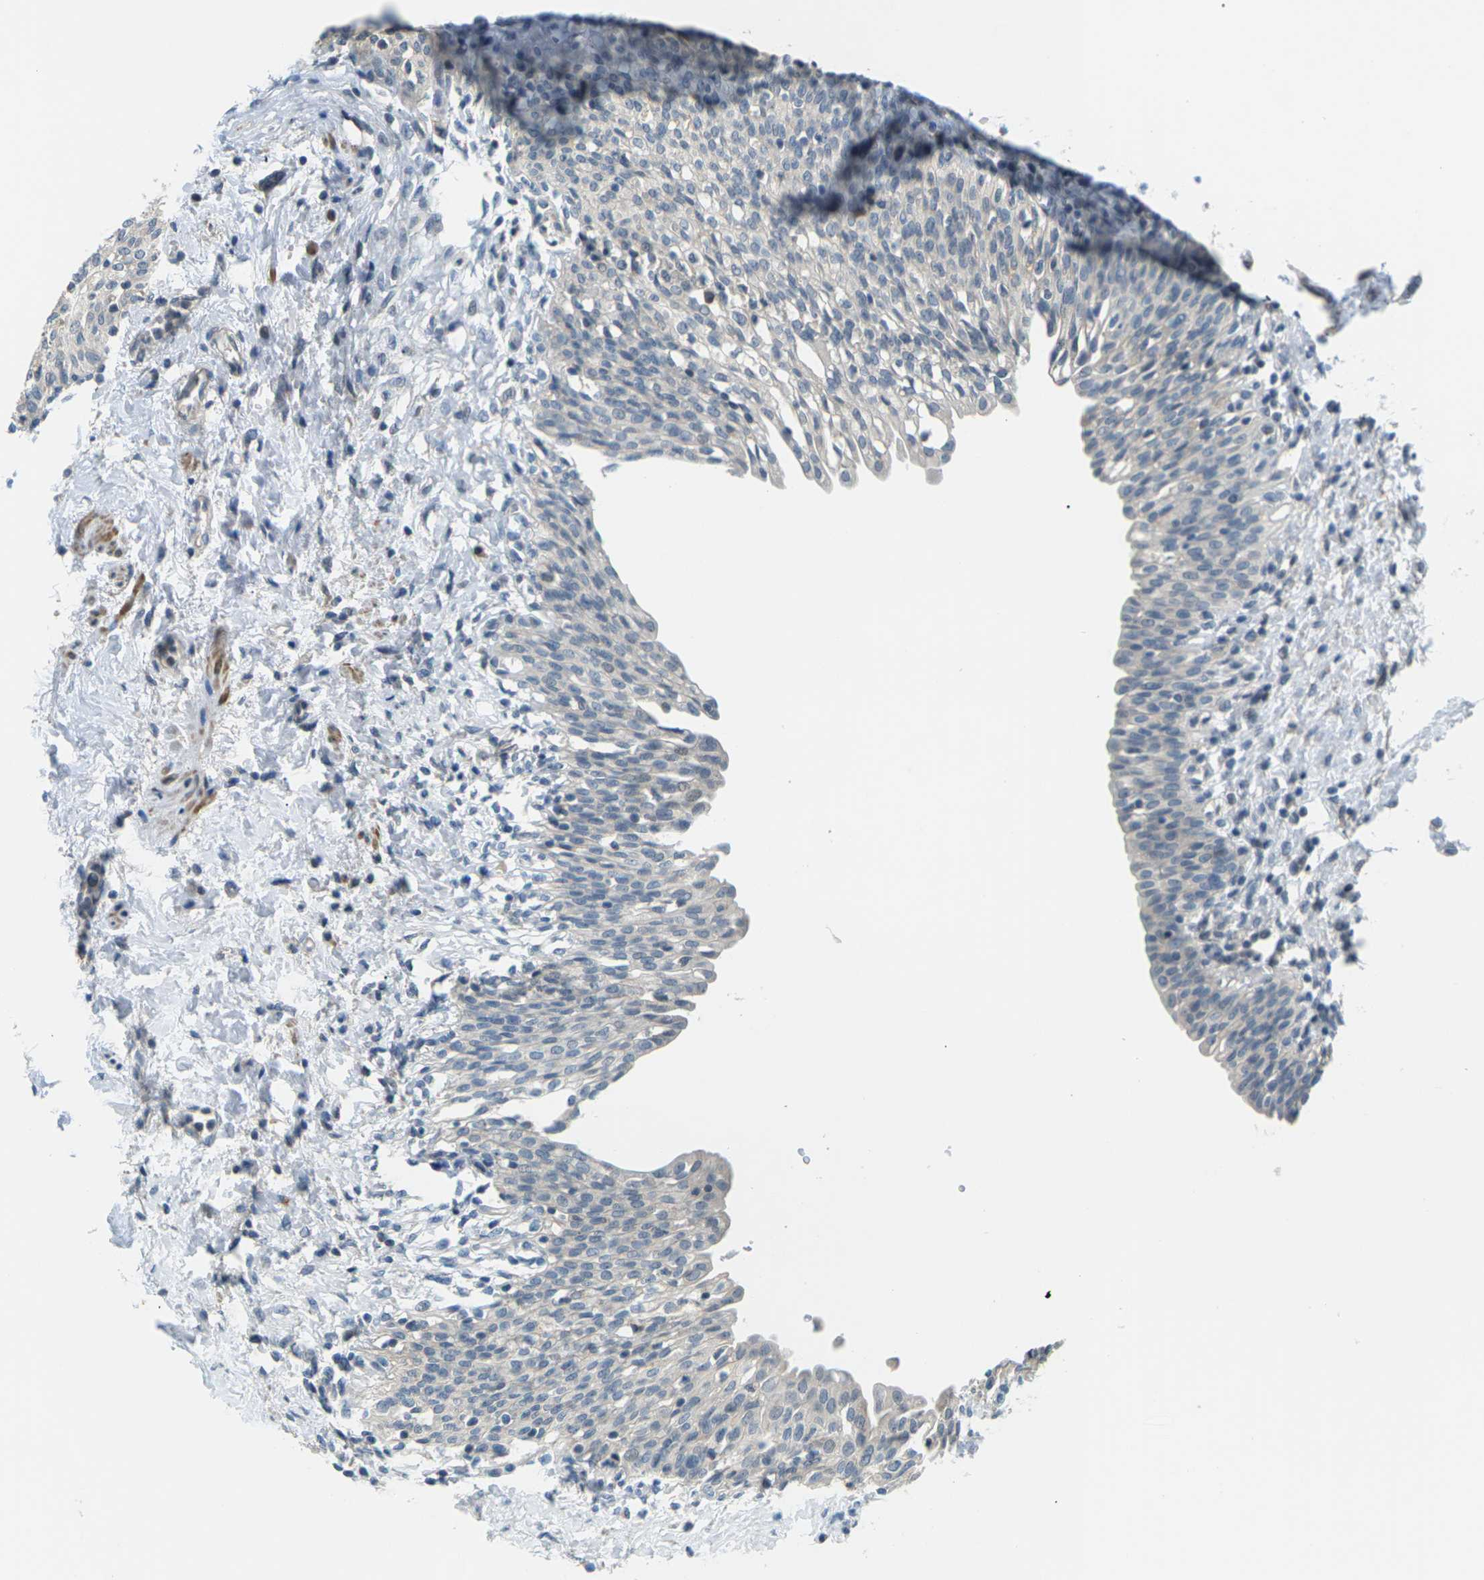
{"staining": {"intensity": "negative", "quantity": "none", "location": "none"}, "tissue": "urinary bladder", "cell_type": "Urothelial cells", "image_type": "normal", "snomed": [{"axis": "morphology", "description": "Normal tissue, NOS"}, {"axis": "topography", "description": "Urinary bladder"}], "caption": "Urothelial cells are negative for brown protein staining in normal urinary bladder. The staining was performed using DAB (3,3'-diaminobenzidine) to visualize the protein expression in brown, while the nuclei were stained in blue with hematoxylin (Magnification: 20x).", "gene": "SLC13A3", "patient": {"sex": "male", "age": 55}}